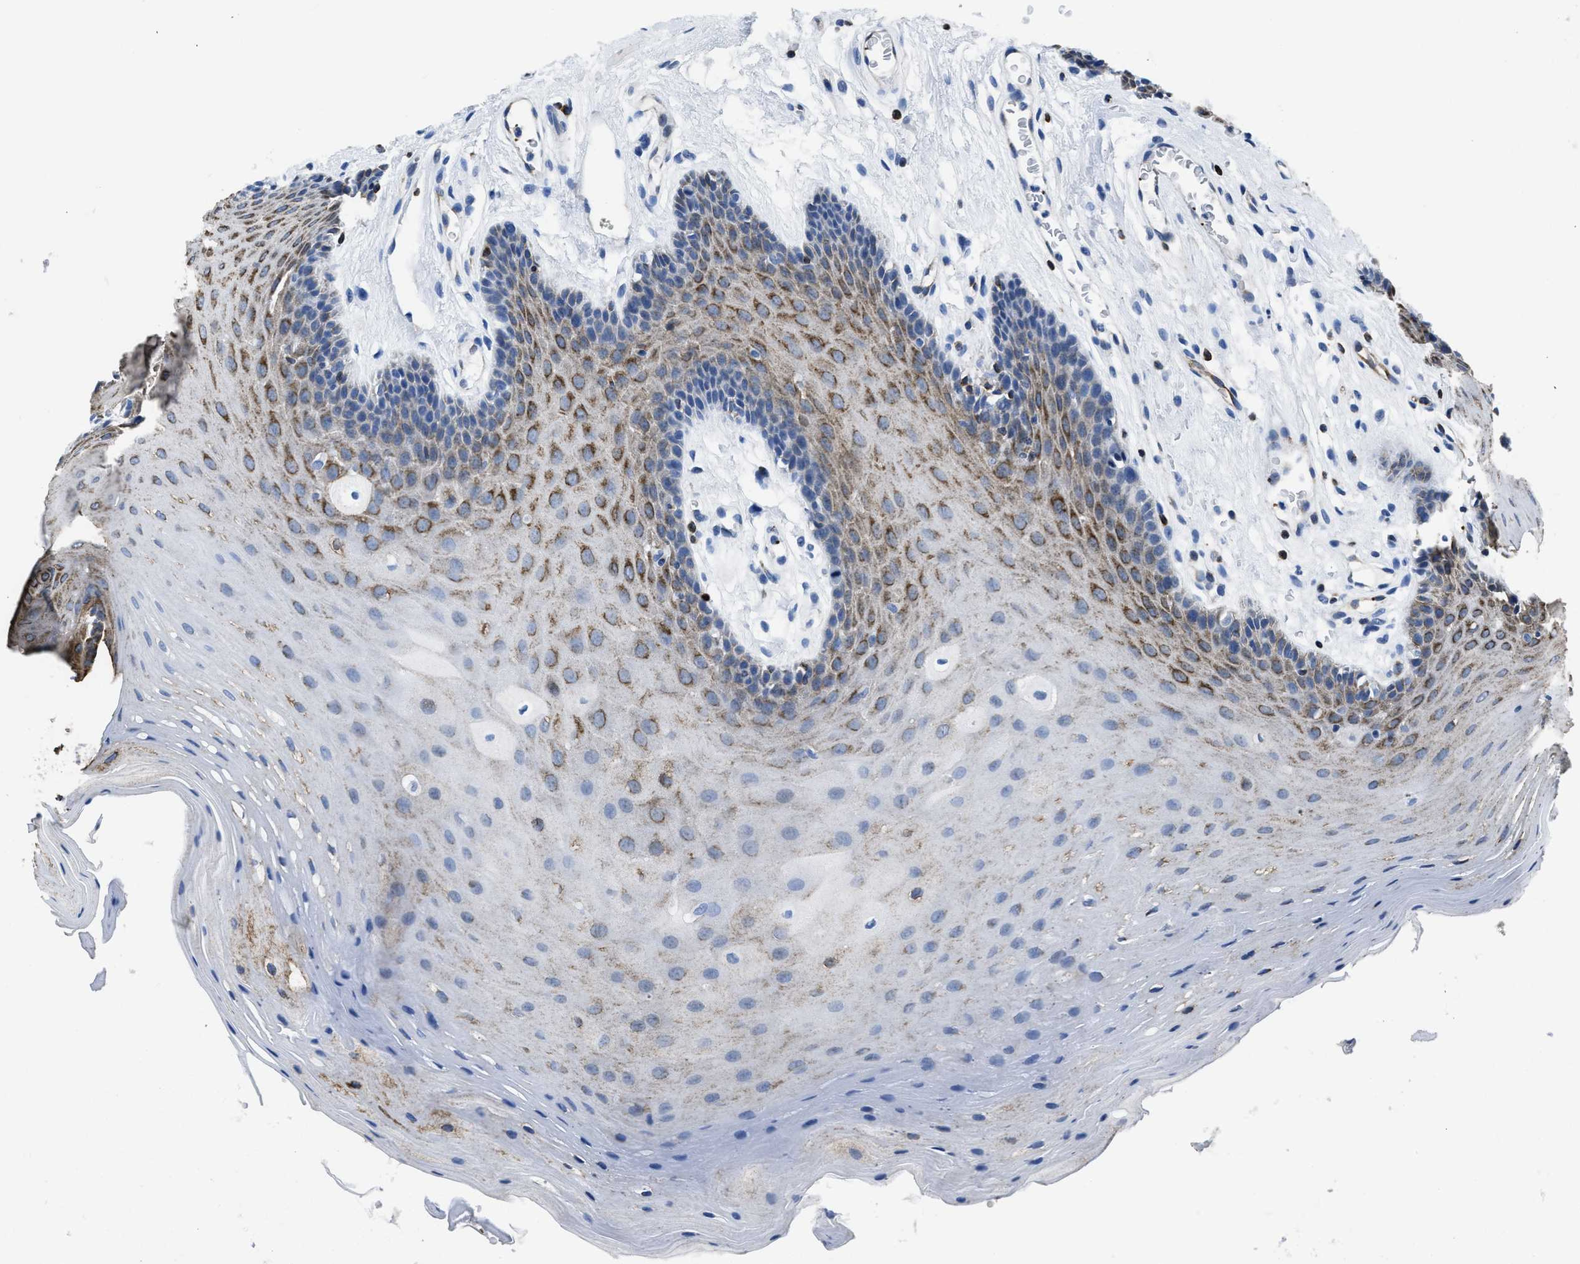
{"staining": {"intensity": "moderate", "quantity": ">75%", "location": "cytoplasmic/membranous"}, "tissue": "oral mucosa", "cell_type": "Squamous epithelial cells", "image_type": "normal", "snomed": [{"axis": "morphology", "description": "Normal tissue, NOS"}, {"axis": "morphology", "description": "Squamous cell carcinoma, NOS"}, {"axis": "topography", "description": "Oral tissue"}, {"axis": "topography", "description": "Head-Neck"}], "caption": "IHC histopathology image of normal oral mucosa: human oral mucosa stained using immunohistochemistry (IHC) shows medium levels of moderate protein expression localized specifically in the cytoplasmic/membranous of squamous epithelial cells, appearing as a cytoplasmic/membranous brown color.", "gene": "ITGA3", "patient": {"sex": "male", "age": 71}}